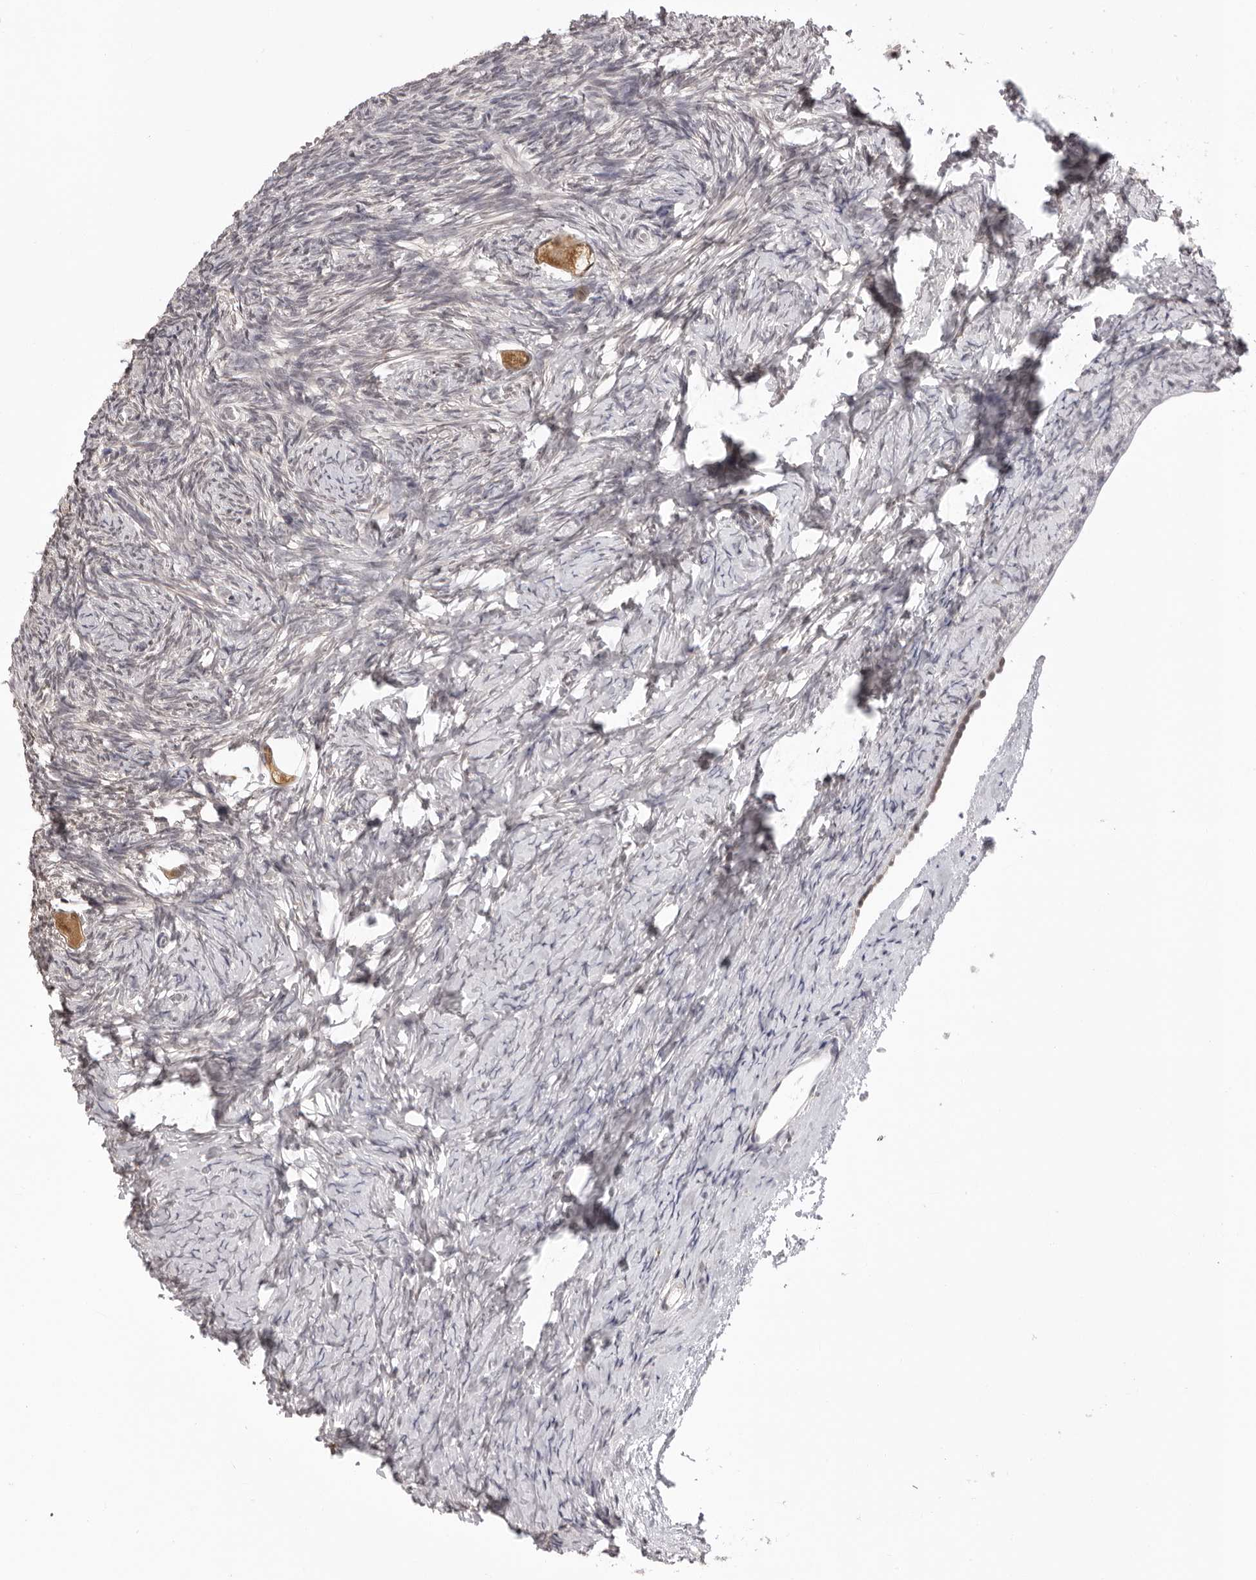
{"staining": {"intensity": "moderate", "quantity": ">75%", "location": "cytoplasmic/membranous"}, "tissue": "ovary", "cell_type": "Follicle cells", "image_type": "normal", "snomed": [{"axis": "morphology", "description": "Normal tissue, NOS"}, {"axis": "topography", "description": "Ovary"}], "caption": "Ovary was stained to show a protein in brown. There is medium levels of moderate cytoplasmic/membranous expression in approximately >75% of follicle cells. (DAB (3,3'-diaminobenzidine) IHC with brightfield microscopy, high magnification).", "gene": "ZC3H11A", "patient": {"sex": "female", "age": 27}}